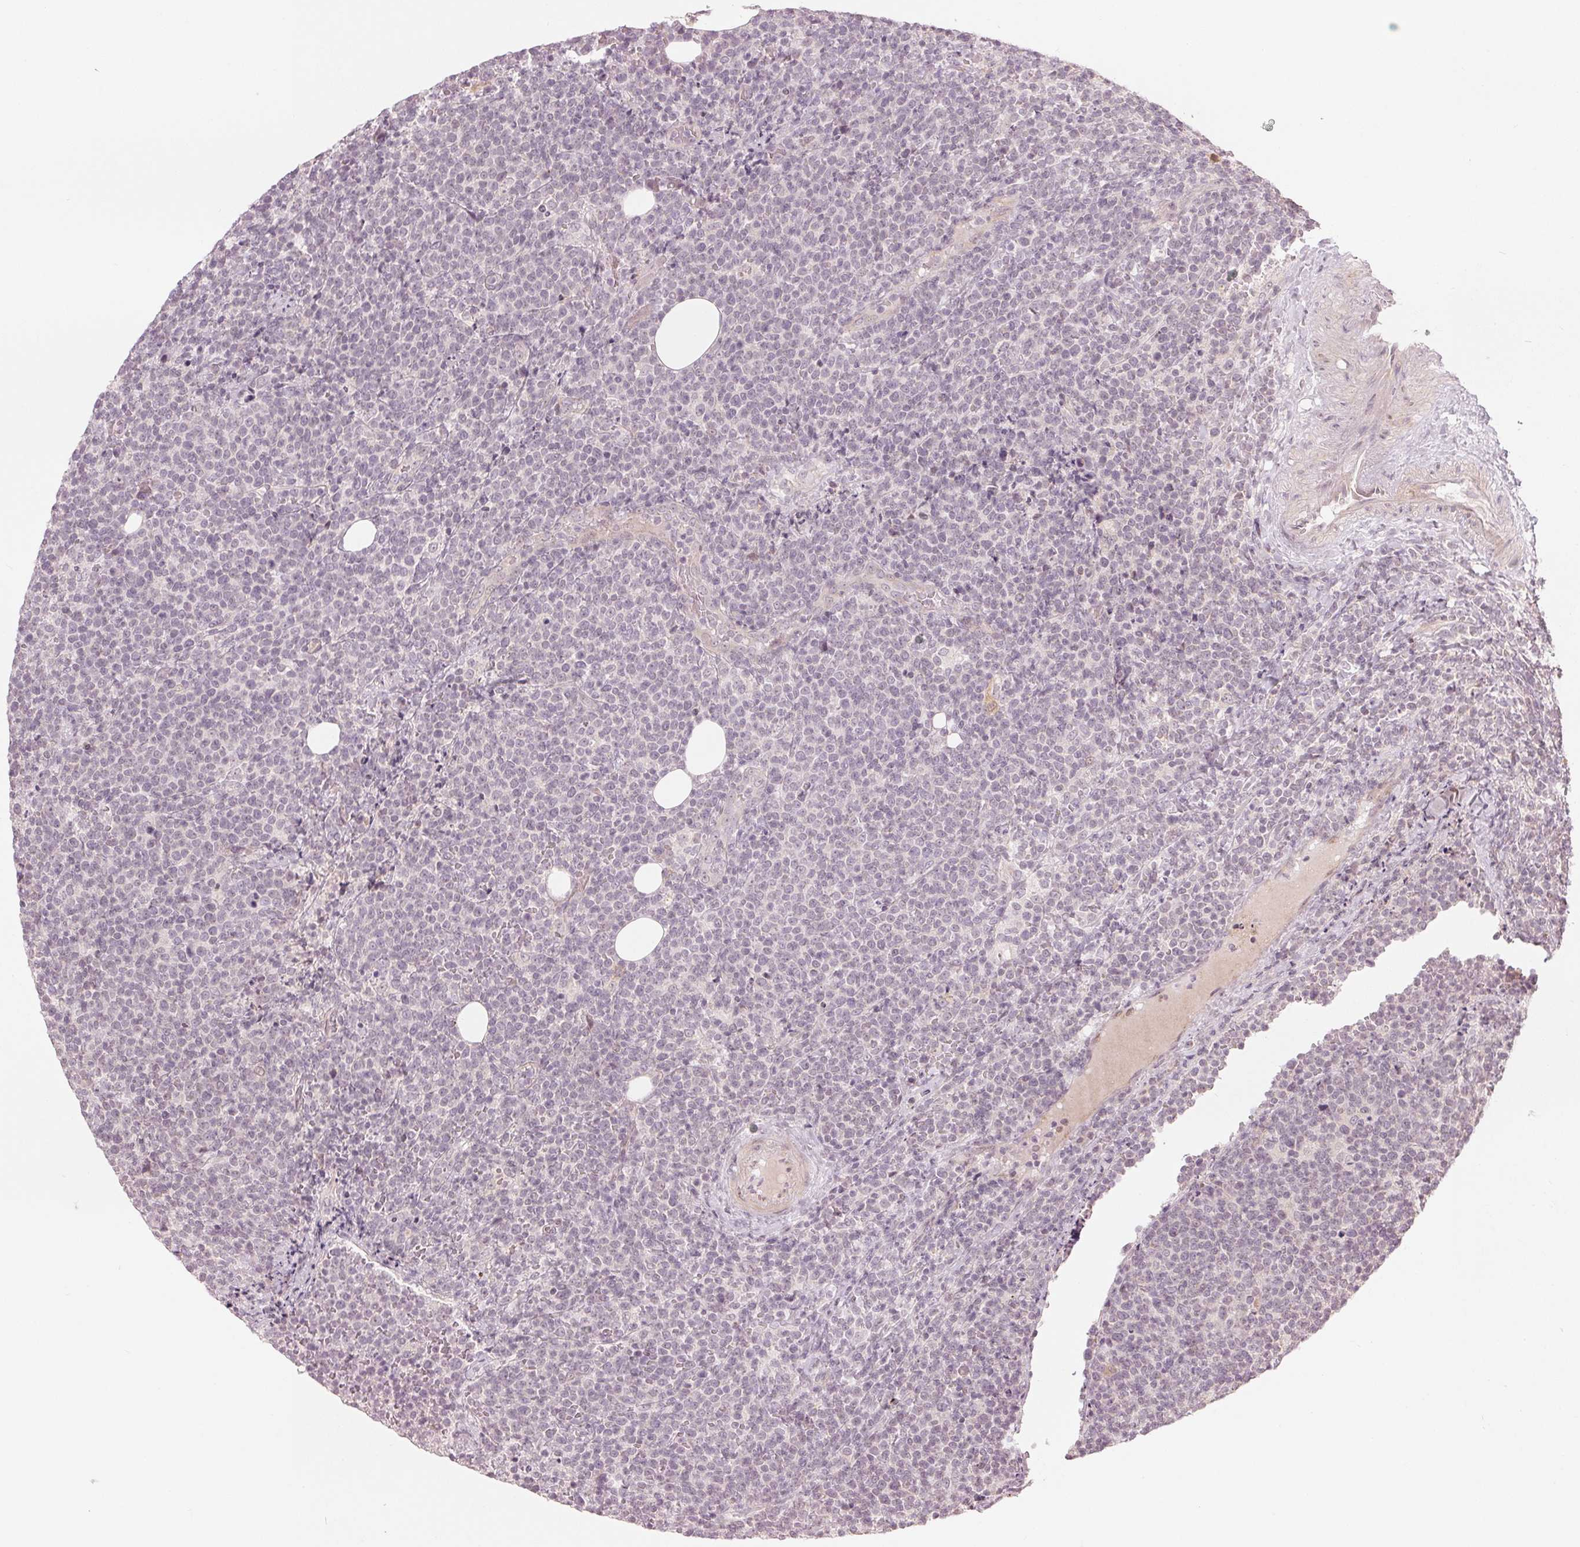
{"staining": {"intensity": "negative", "quantity": "none", "location": "none"}, "tissue": "lymphoma", "cell_type": "Tumor cells", "image_type": "cancer", "snomed": [{"axis": "morphology", "description": "Malignant lymphoma, non-Hodgkin's type, High grade"}, {"axis": "topography", "description": "Lymph node"}], "caption": "A histopathology image of lymphoma stained for a protein reveals no brown staining in tumor cells. (DAB (3,3'-diaminobenzidine) IHC visualized using brightfield microscopy, high magnification).", "gene": "TMED6", "patient": {"sex": "male", "age": 61}}